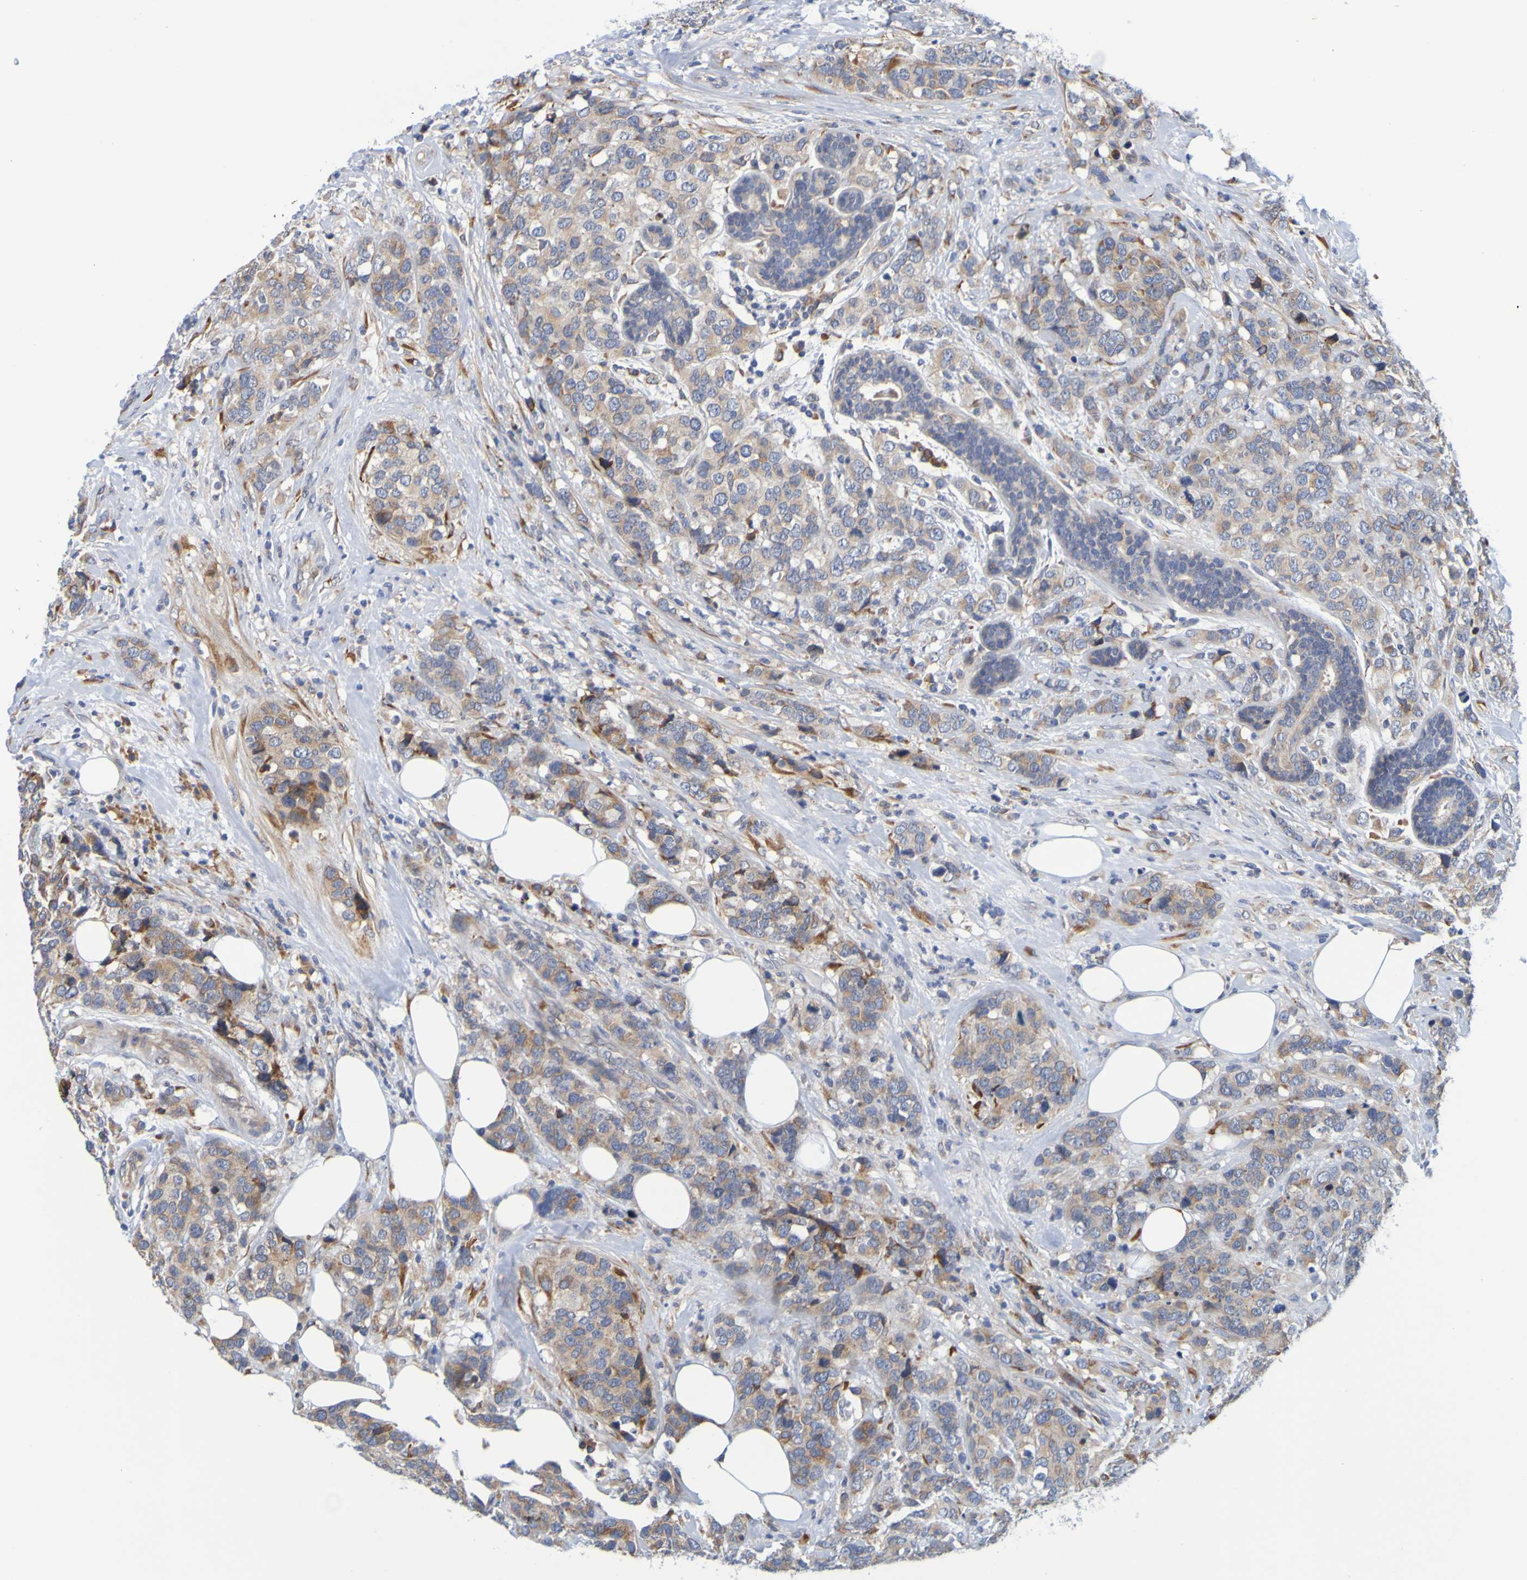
{"staining": {"intensity": "moderate", "quantity": ">75%", "location": "cytoplasmic/membranous"}, "tissue": "breast cancer", "cell_type": "Tumor cells", "image_type": "cancer", "snomed": [{"axis": "morphology", "description": "Lobular carcinoma"}, {"axis": "topography", "description": "Breast"}], "caption": "Protein staining of breast cancer (lobular carcinoma) tissue shows moderate cytoplasmic/membranous positivity in about >75% of tumor cells. (Brightfield microscopy of DAB IHC at high magnification).", "gene": "SIL1", "patient": {"sex": "female", "age": 59}}